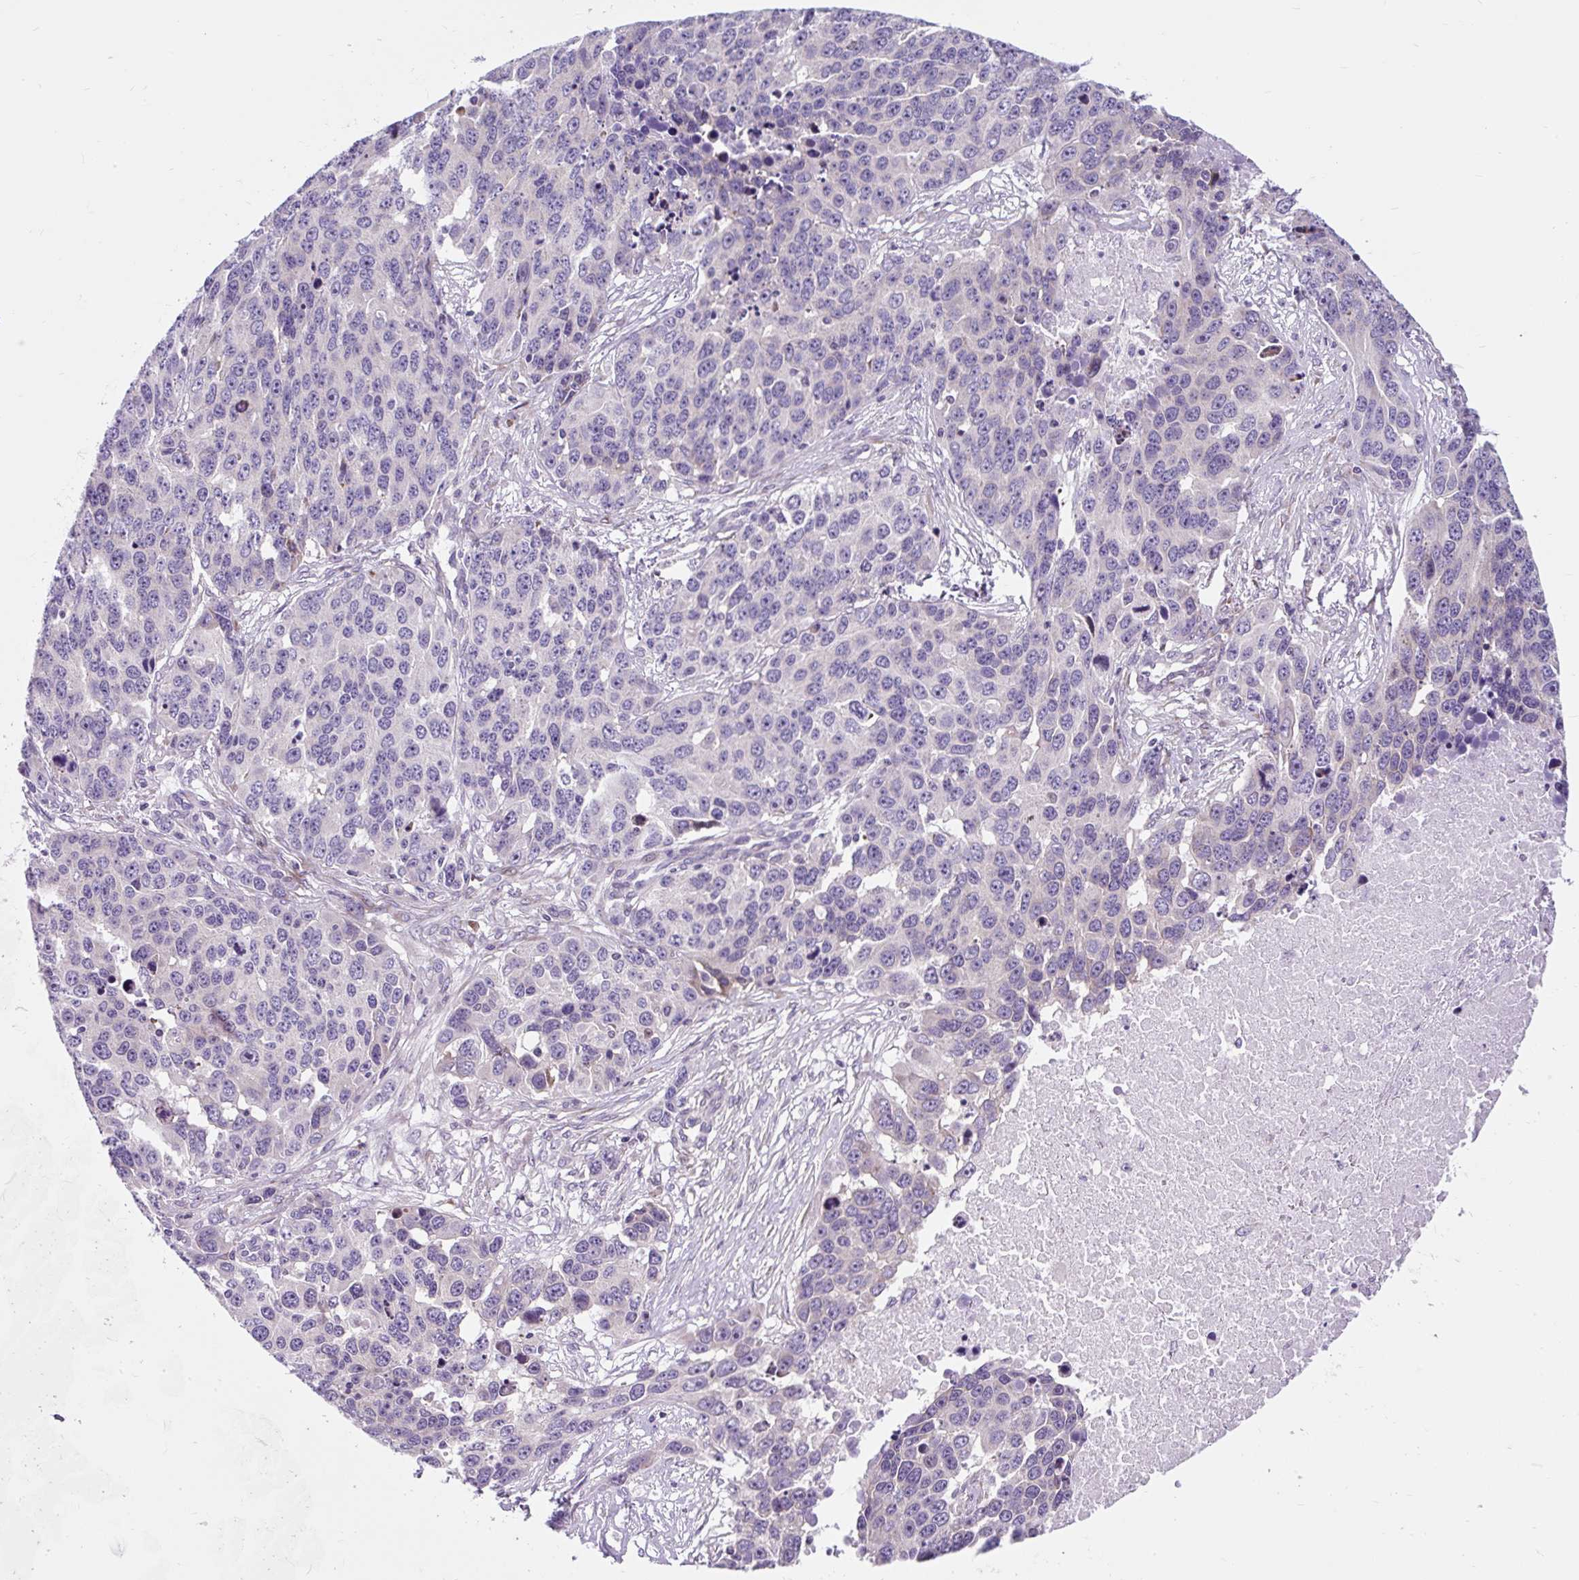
{"staining": {"intensity": "negative", "quantity": "none", "location": "none"}, "tissue": "ovarian cancer", "cell_type": "Tumor cells", "image_type": "cancer", "snomed": [{"axis": "morphology", "description": "Cystadenocarcinoma, serous, NOS"}, {"axis": "topography", "description": "Ovary"}], "caption": "DAB immunohistochemical staining of ovarian serous cystadenocarcinoma displays no significant expression in tumor cells.", "gene": "CISD3", "patient": {"sex": "female", "age": 76}}